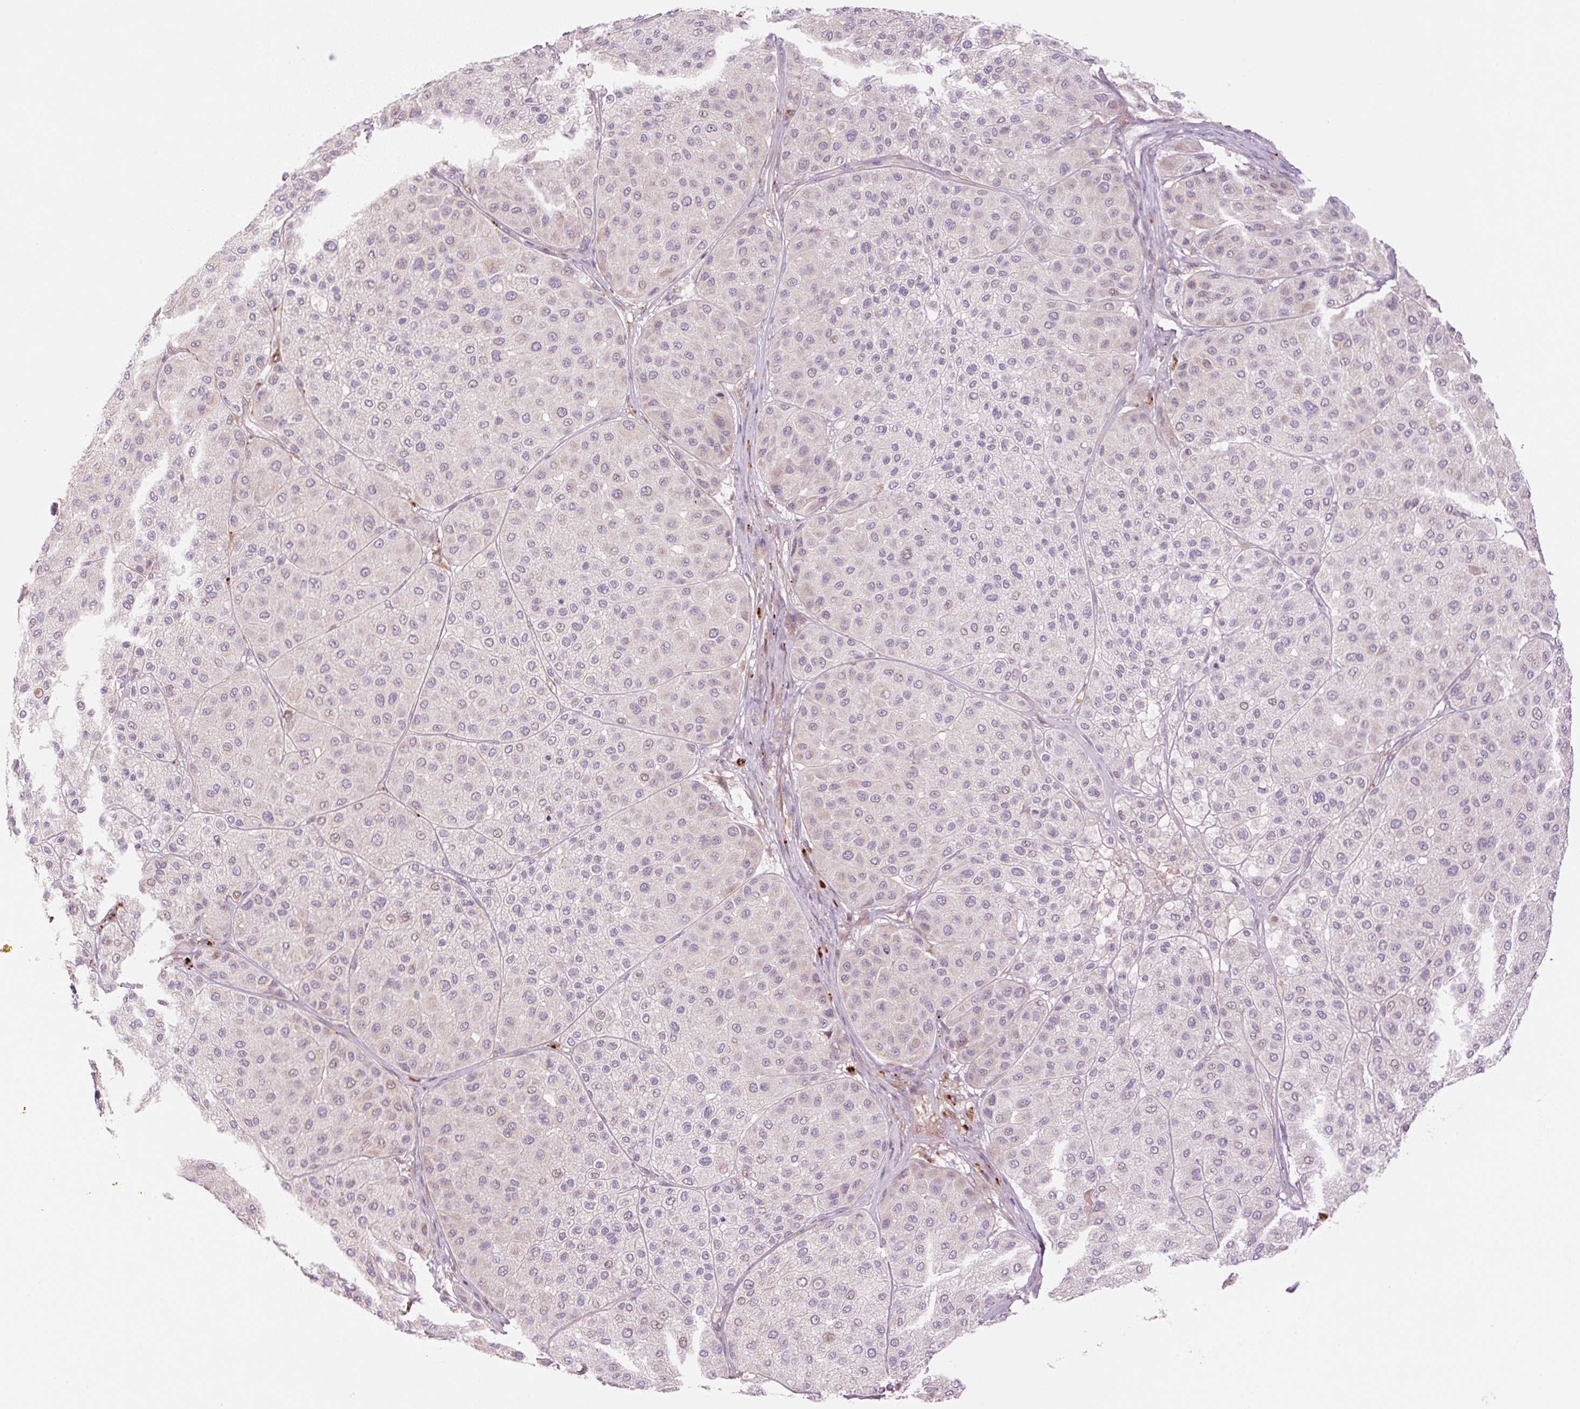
{"staining": {"intensity": "negative", "quantity": "none", "location": "none"}, "tissue": "melanoma", "cell_type": "Tumor cells", "image_type": "cancer", "snomed": [{"axis": "morphology", "description": "Malignant melanoma, Metastatic site"}, {"axis": "topography", "description": "Smooth muscle"}], "caption": "Tumor cells are negative for brown protein staining in malignant melanoma (metastatic site).", "gene": "ZNF394", "patient": {"sex": "male", "age": 41}}